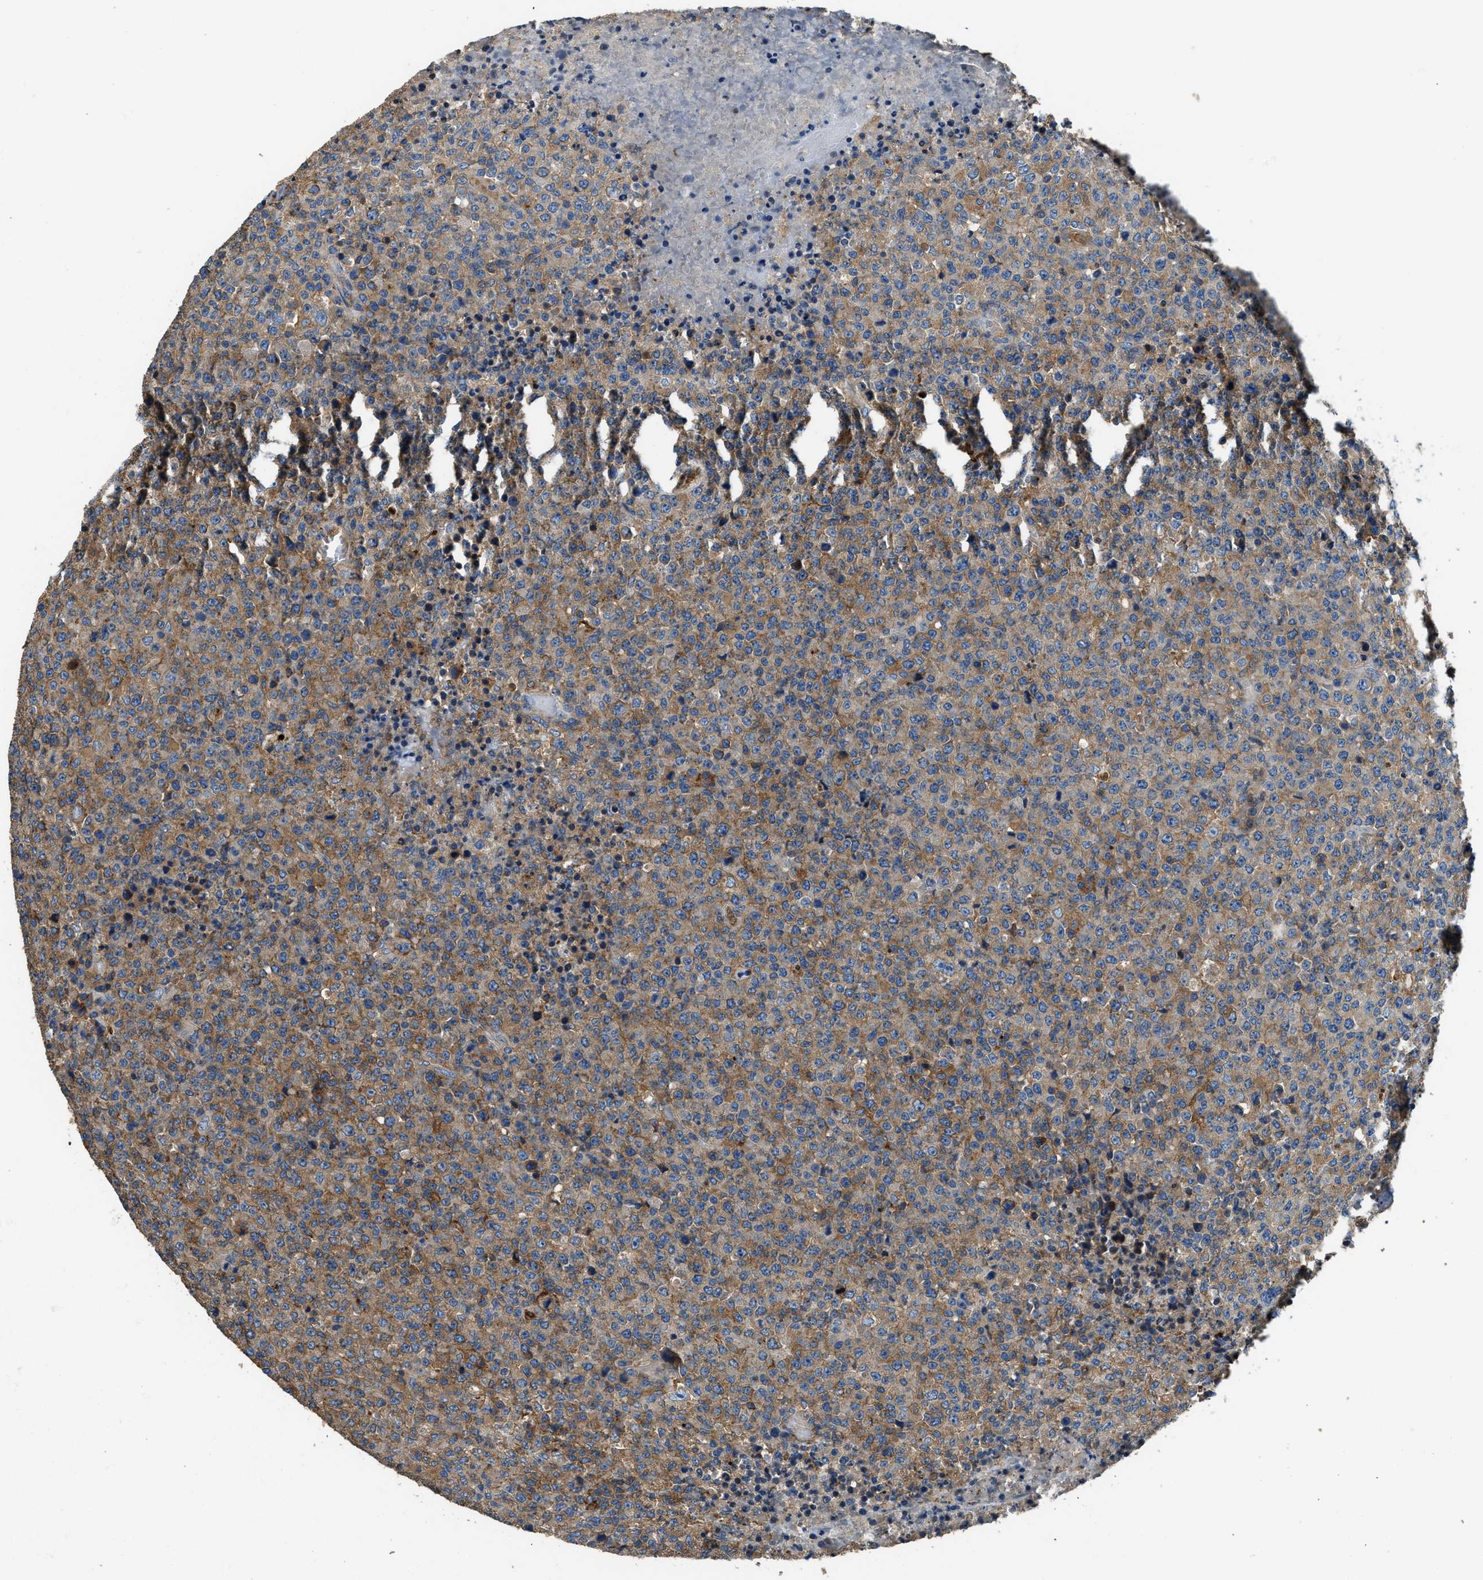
{"staining": {"intensity": "moderate", "quantity": "25%-75%", "location": "cytoplasmic/membranous"}, "tissue": "lymphoma", "cell_type": "Tumor cells", "image_type": "cancer", "snomed": [{"axis": "morphology", "description": "Malignant lymphoma, non-Hodgkin's type, High grade"}, {"axis": "topography", "description": "Lymph node"}], "caption": "High-grade malignant lymphoma, non-Hodgkin's type was stained to show a protein in brown. There is medium levels of moderate cytoplasmic/membranous positivity in about 25%-75% of tumor cells.", "gene": "BLOC1S1", "patient": {"sex": "male", "age": 13}}